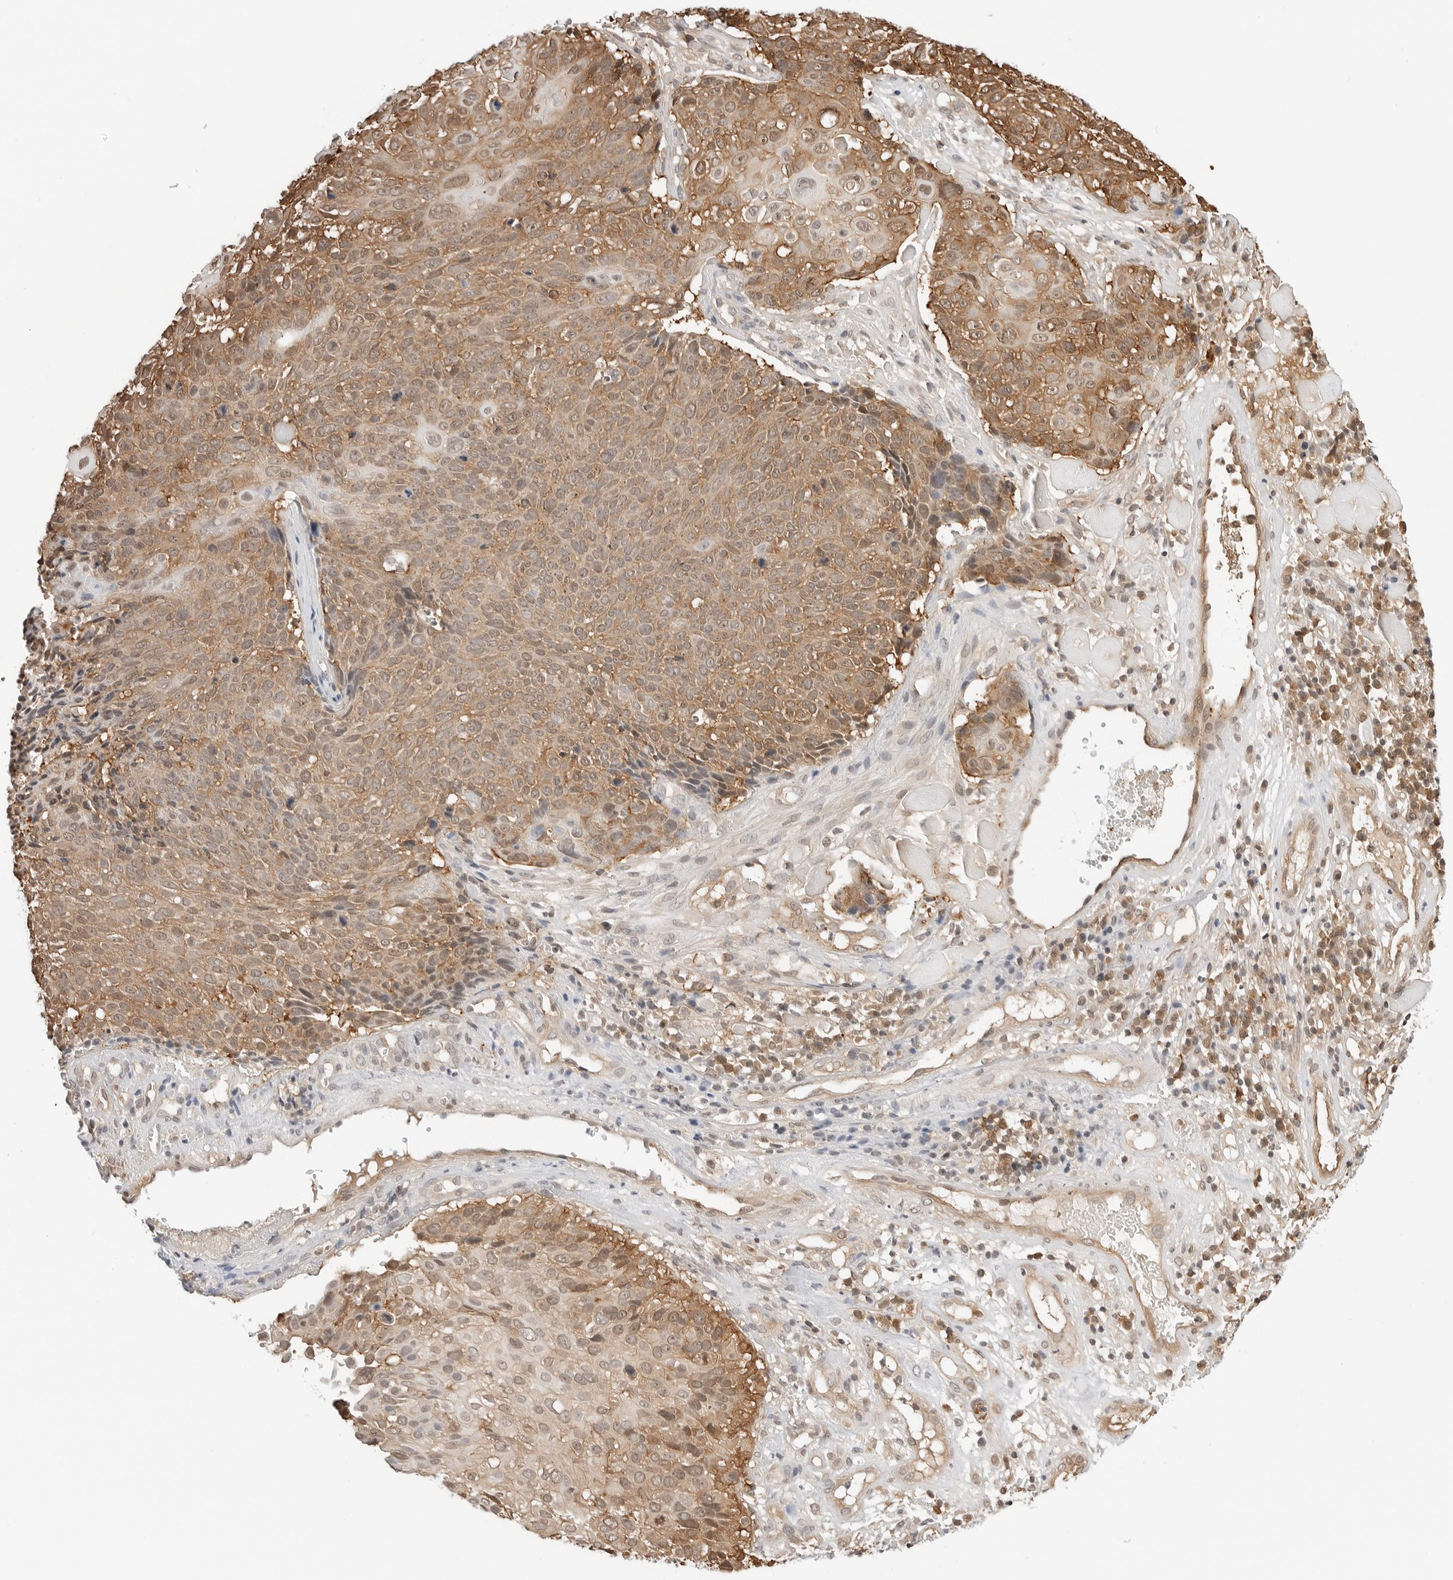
{"staining": {"intensity": "moderate", "quantity": ">75%", "location": "cytoplasmic/membranous,nuclear"}, "tissue": "cervical cancer", "cell_type": "Tumor cells", "image_type": "cancer", "snomed": [{"axis": "morphology", "description": "Squamous cell carcinoma, NOS"}, {"axis": "topography", "description": "Cervix"}], "caption": "About >75% of tumor cells in cervical squamous cell carcinoma display moderate cytoplasmic/membranous and nuclear protein expression as visualized by brown immunohistochemical staining.", "gene": "NUDC", "patient": {"sex": "female", "age": 74}}